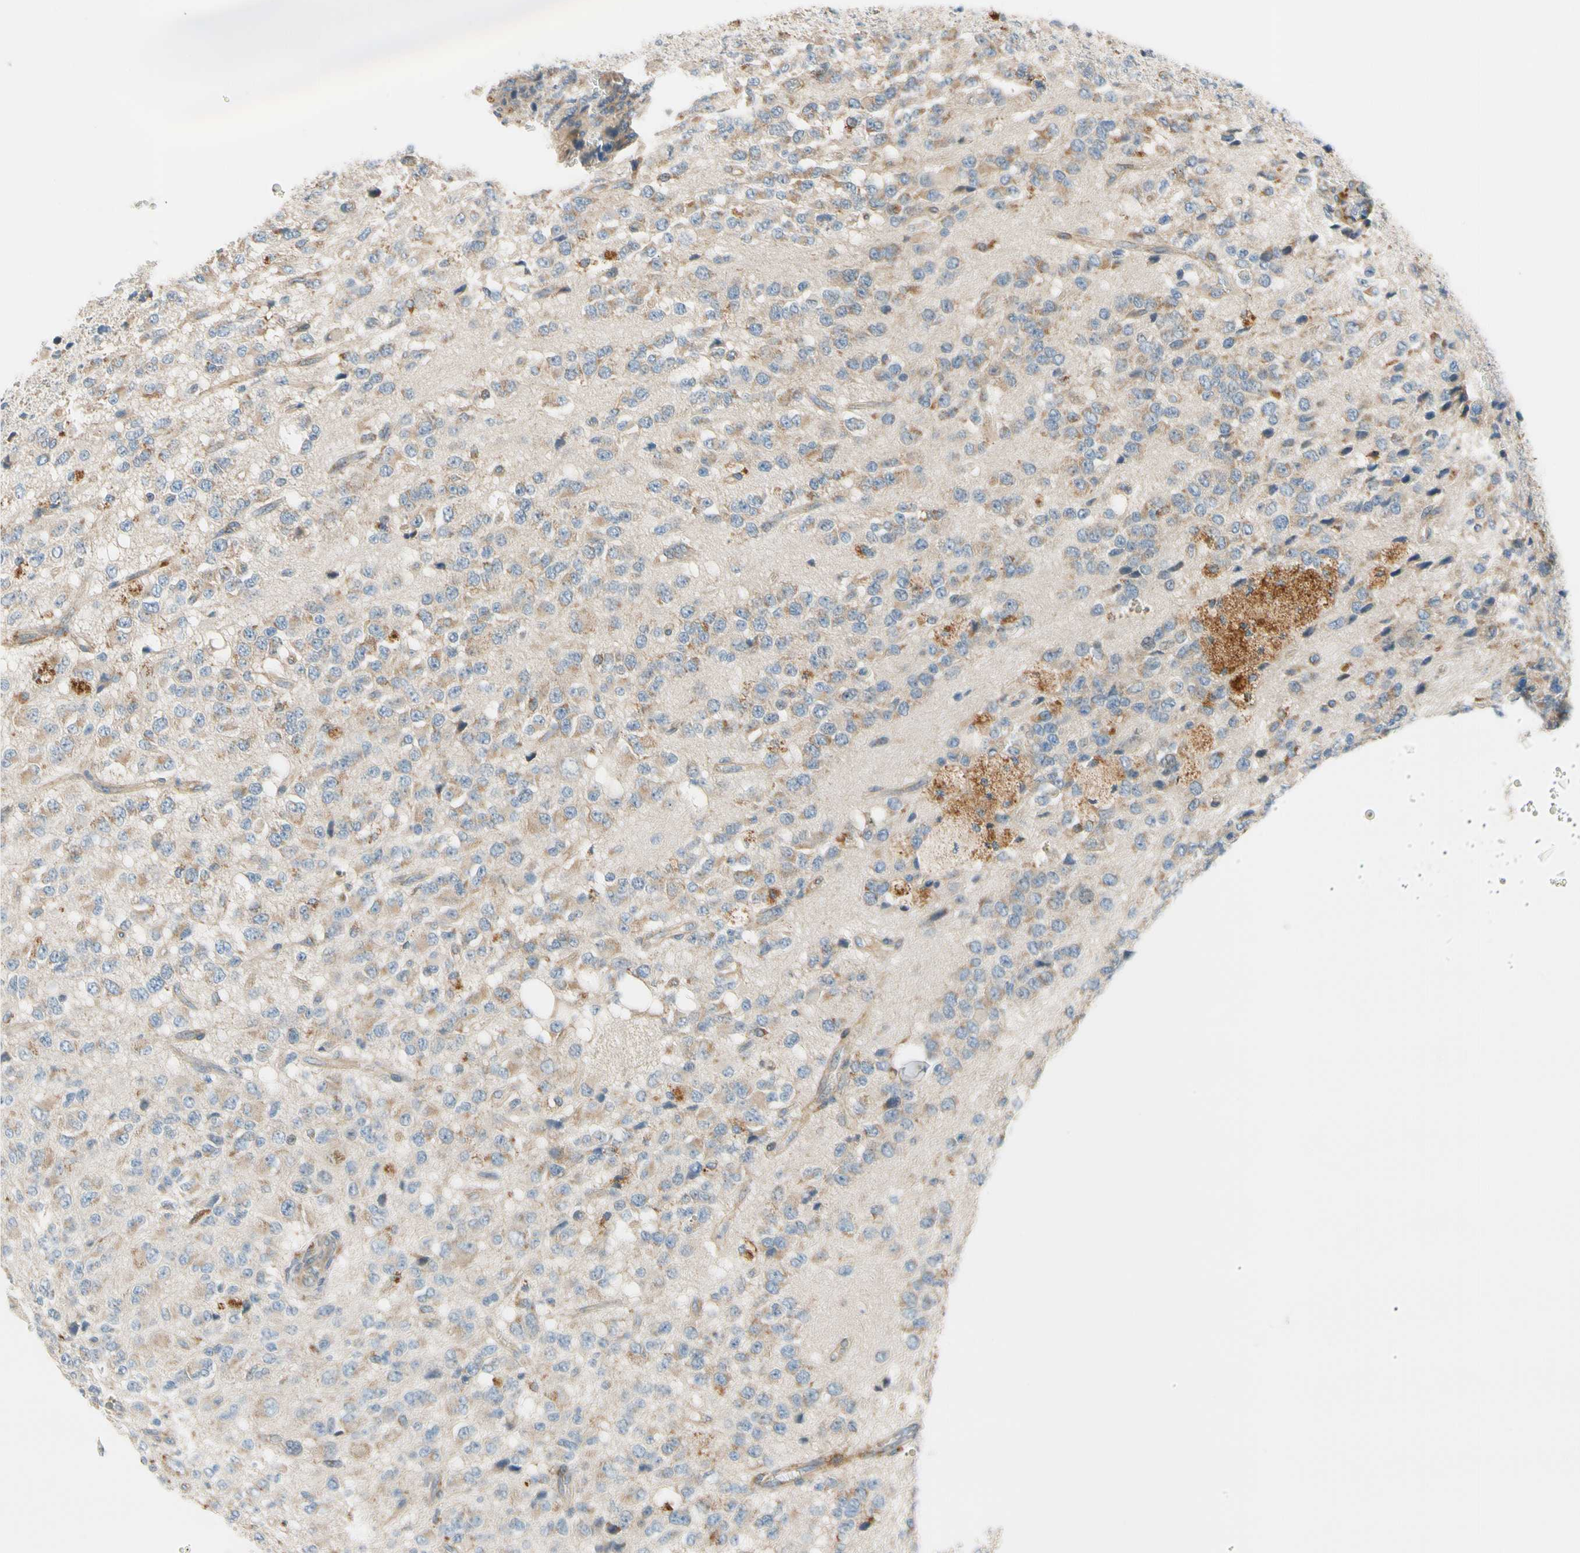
{"staining": {"intensity": "weak", "quantity": ">75%", "location": "cytoplasmic/membranous"}, "tissue": "glioma", "cell_type": "Tumor cells", "image_type": "cancer", "snomed": [{"axis": "morphology", "description": "Glioma, malignant, High grade"}, {"axis": "topography", "description": "pancreas cauda"}], "caption": "Tumor cells exhibit low levels of weak cytoplasmic/membranous staining in approximately >75% of cells in human malignant glioma (high-grade). Immunohistochemistry stains the protein of interest in brown and the nuclei are stained blue.", "gene": "MST1R", "patient": {"sex": "male", "age": 60}}